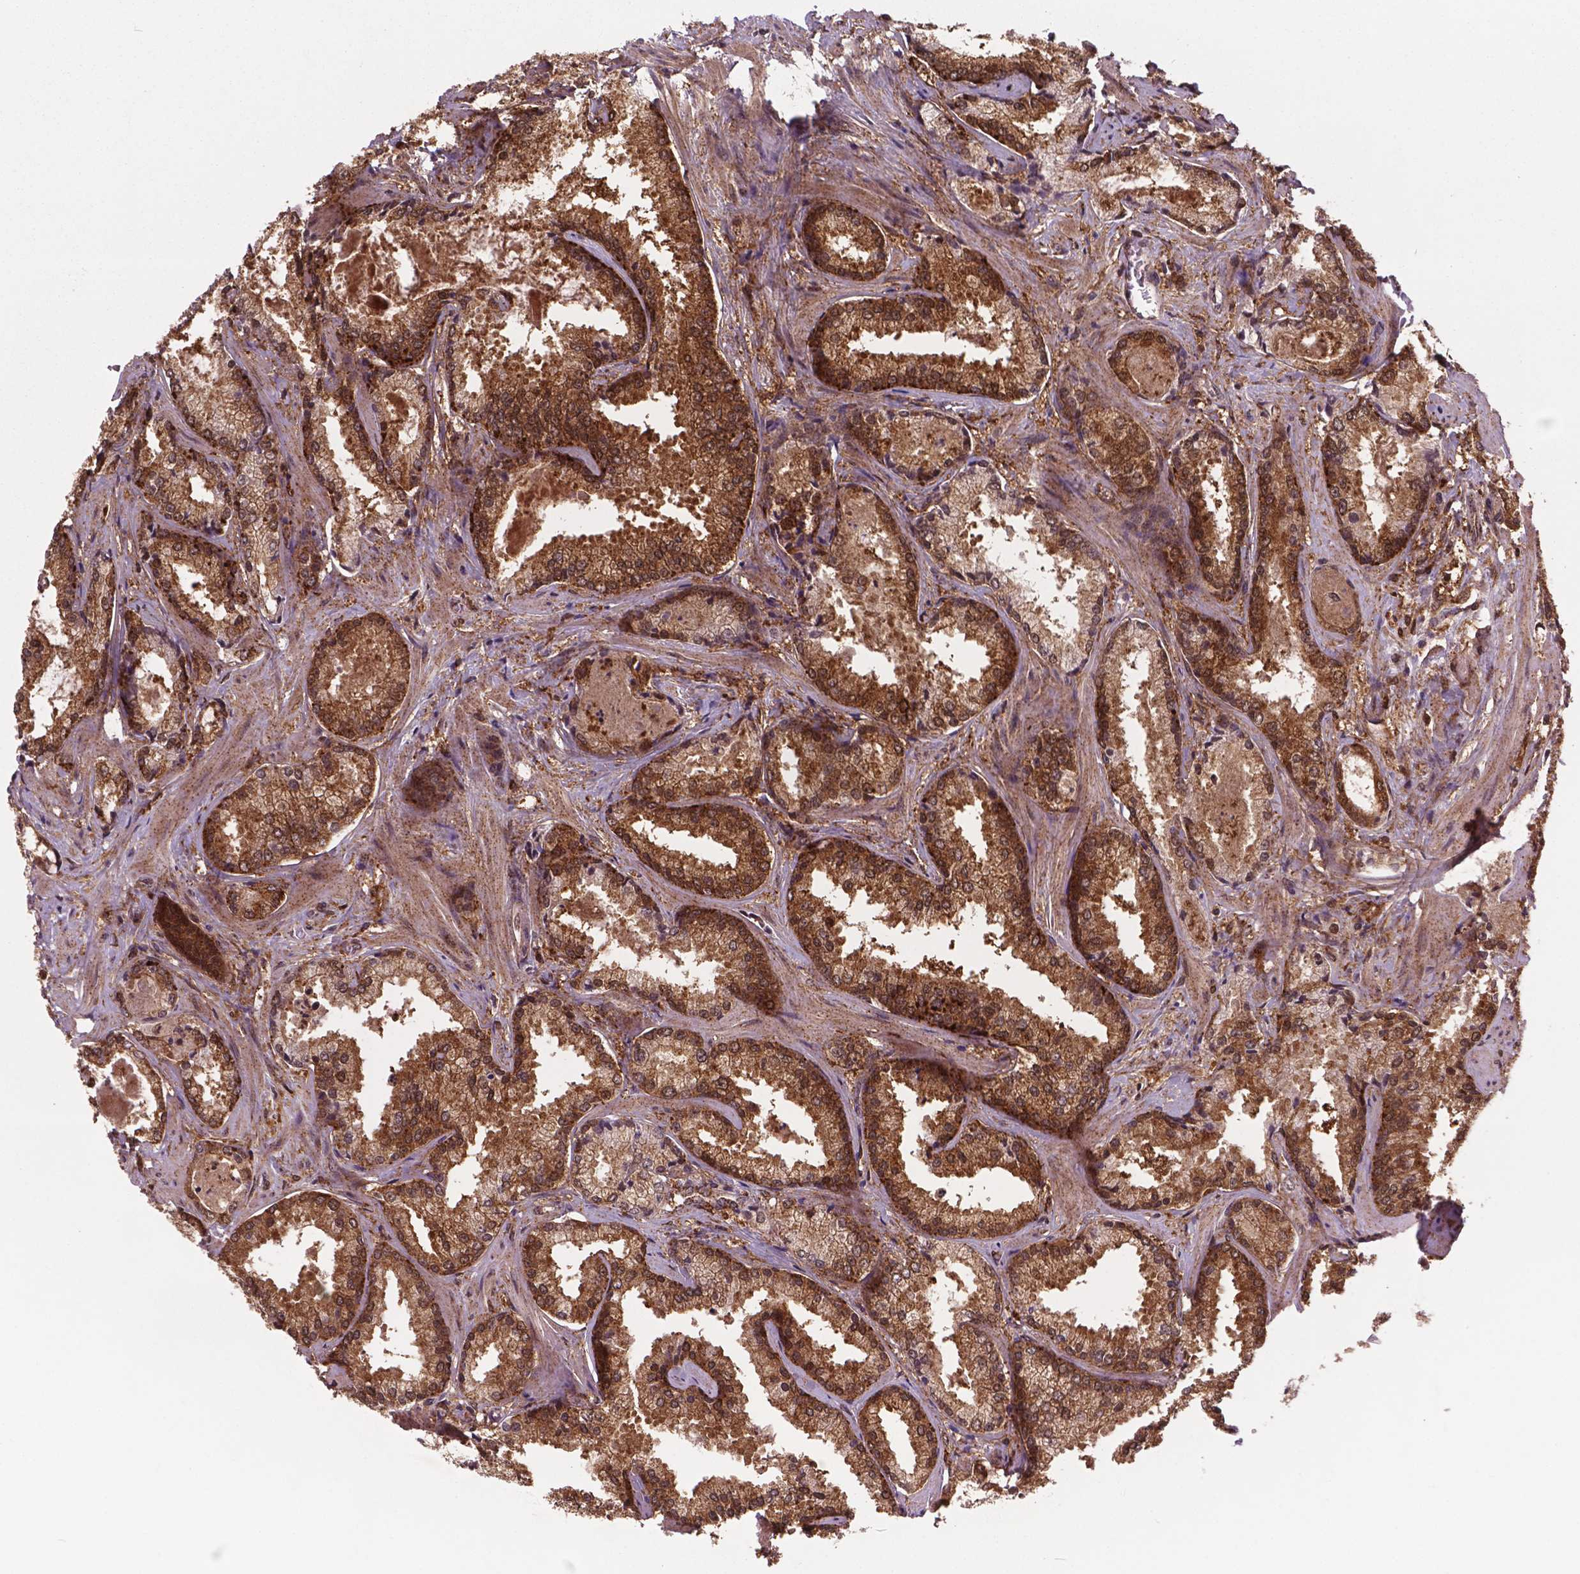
{"staining": {"intensity": "moderate", "quantity": ">75%", "location": "cytoplasmic/membranous,nuclear"}, "tissue": "prostate cancer", "cell_type": "Tumor cells", "image_type": "cancer", "snomed": [{"axis": "morphology", "description": "Adenocarcinoma, Low grade"}, {"axis": "topography", "description": "Prostate"}], "caption": "A brown stain shows moderate cytoplasmic/membranous and nuclear expression of a protein in prostate adenocarcinoma (low-grade) tumor cells.", "gene": "PLIN3", "patient": {"sex": "male", "age": 56}}